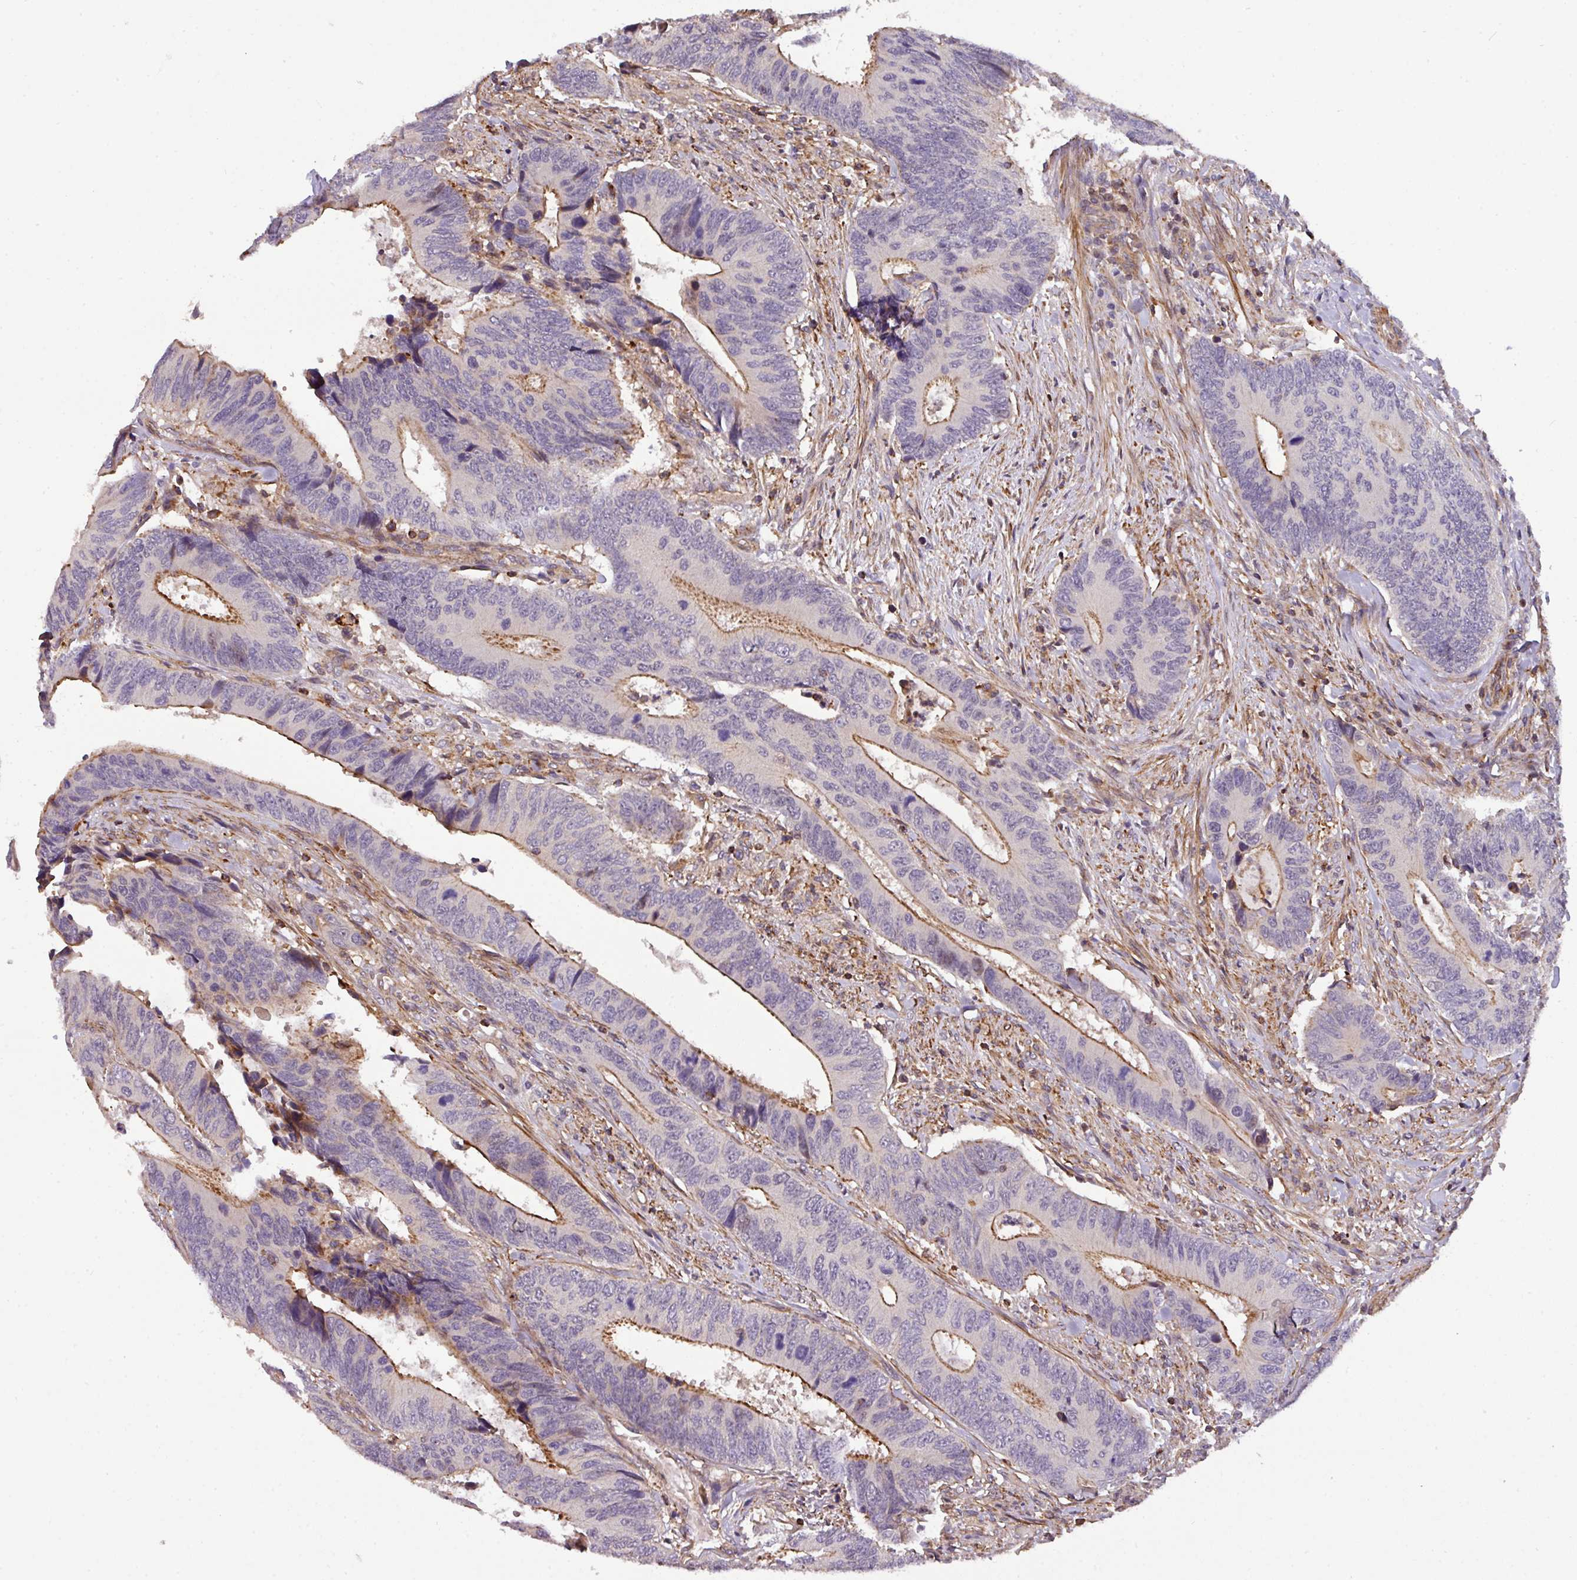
{"staining": {"intensity": "moderate", "quantity": "25%-75%", "location": "cytoplasmic/membranous"}, "tissue": "colorectal cancer", "cell_type": "Tumor cells", "image_type": "cancer", "snomed": [{"axis": "morphology", "description": "Adenocarcinoma, NOS"}, {"axis": "topography", "description": "Colon"}], "caption": "IHC photomicrograph of neoplastic tissue: colorectal cancer stained using immunohistochemistry (IHC) reveals medium levels of moderate protein expression localized specifically in the cytoplasmic/membranous of tumor cells, appearing as a cytoplasmic/membranous brown color.", "gene": "CASS4", "patient": {"sex": "male", "age": 87}}